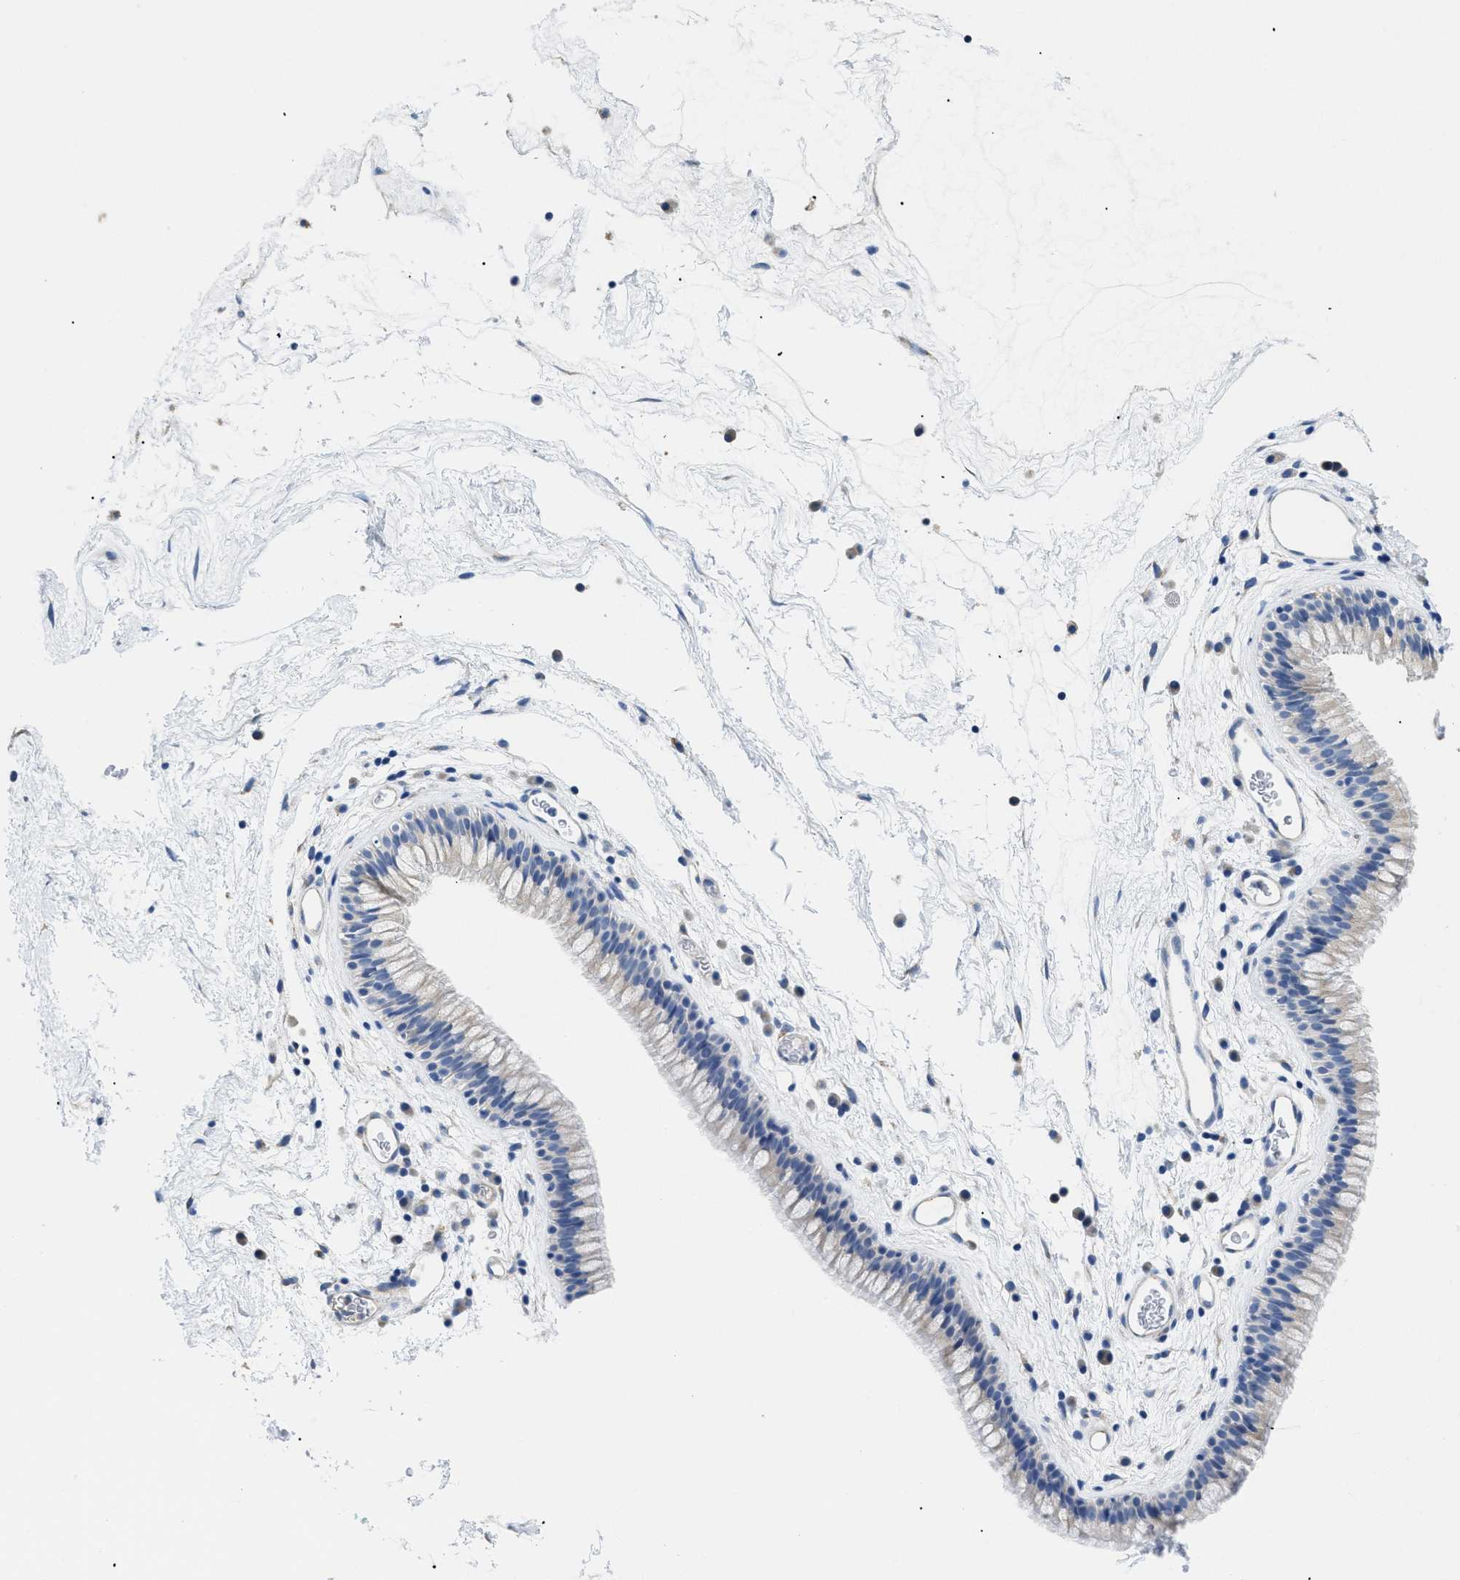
{"staining": {"intensity": "weak", "quantity": "25%-75%", "location": "cytoplasmic/membranous"}, "tissue": "nasopharynx", "cell_type": "Respiratory epithelial cells", "image_type": "normal", "snomed": [{"axis": "morphology", "description": "Normal tissue, NOS"}, {"axis": "morphology", "description": "Inflammation, NOS"}, {"axis": "topography", "description": "Nasopharynx"}], "caption": "A photomicrograph of nasopharynx stained for a protein displays weak cytoplasmic/membranous brown staining in respiratory epithelial cells. (Brightfield microscopy of DAB IHC at high magnification).", "gene": "APOBEC2", "patient": {"sex": "male", "age": 48}}